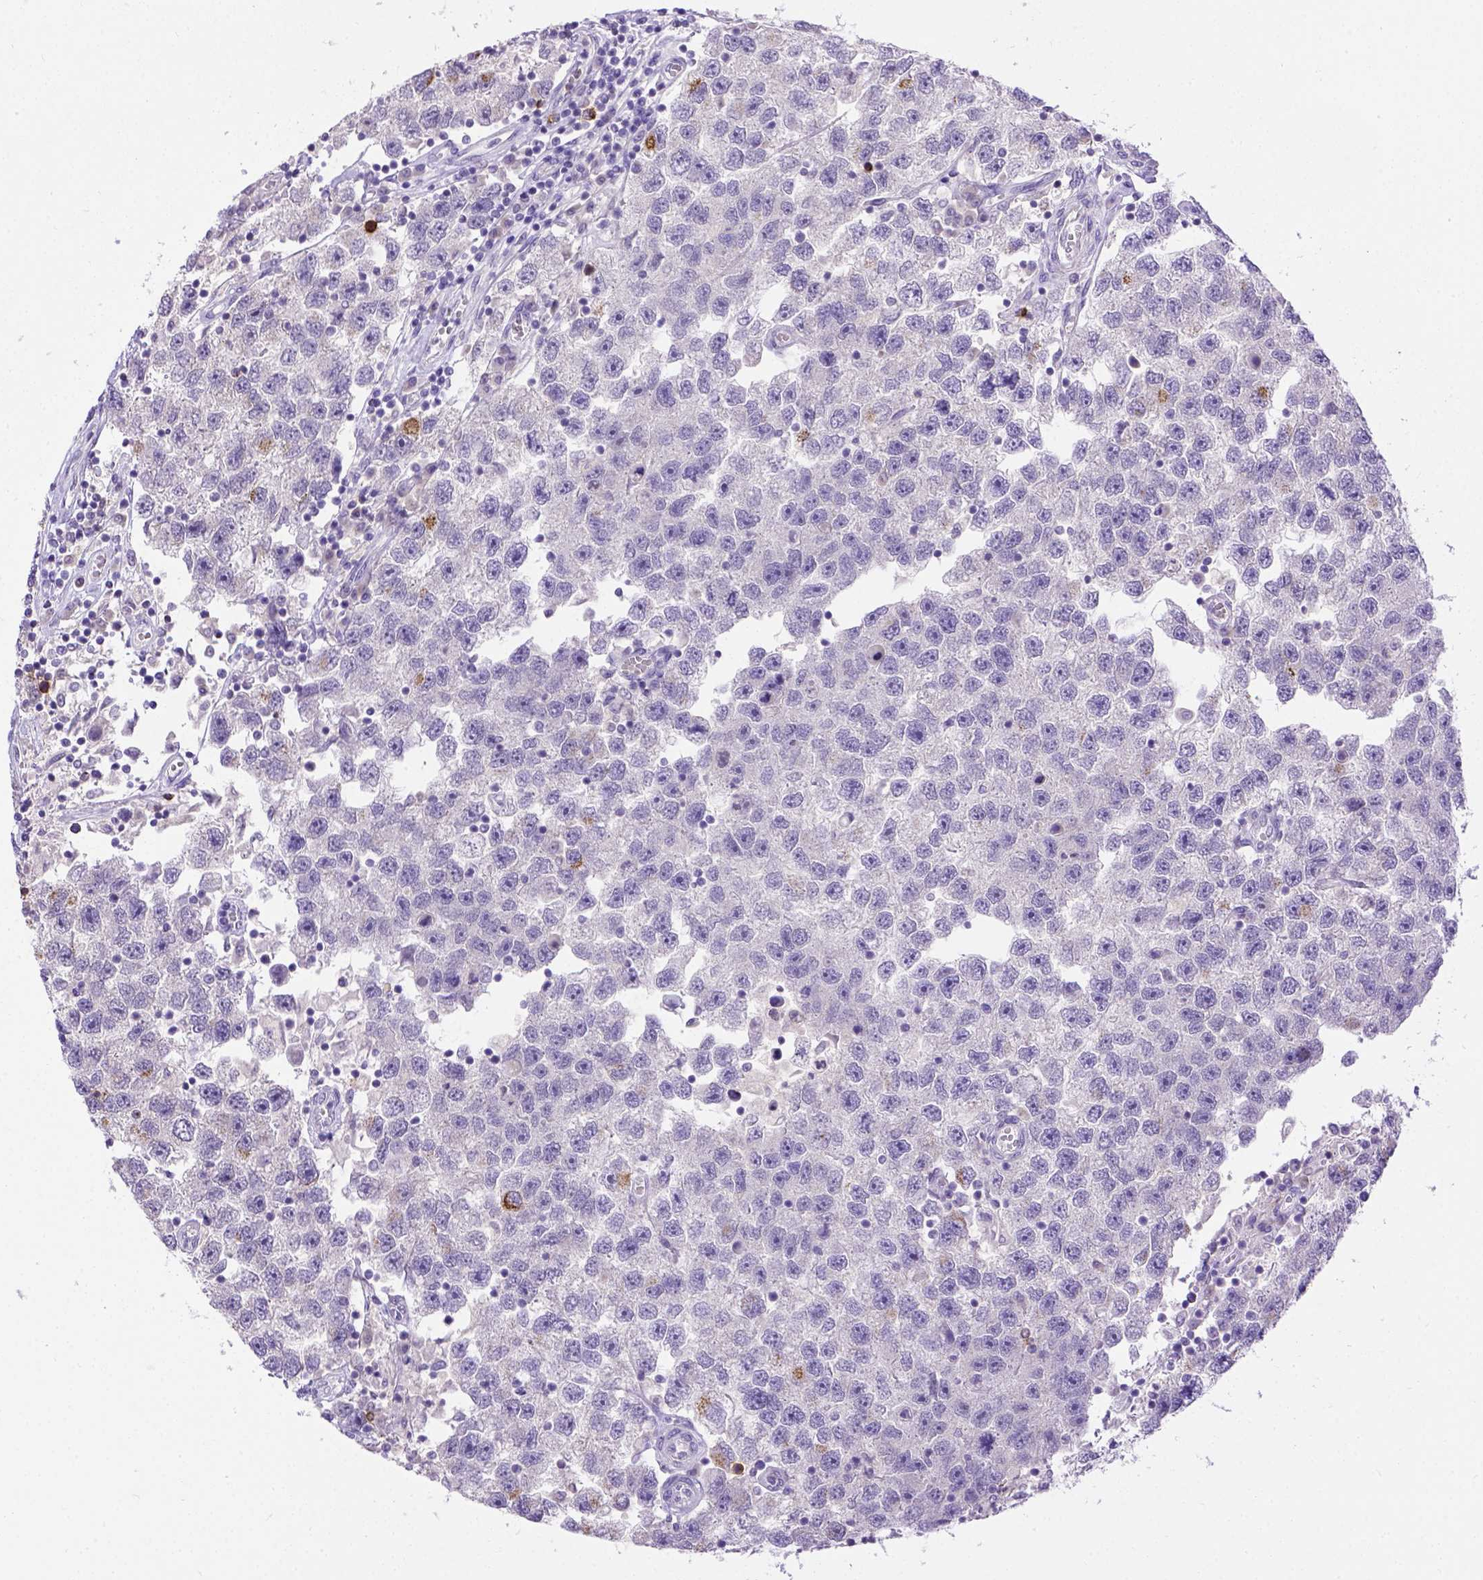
{"staining": {"intensity": "negative", "quantity": "none", "location": "none"}, "tissue": "testis cancer", "cell_type": "Tumor cells", "image_type": "cancer", "snomed": [{"axis": "morphology", "description": "Seminoma, NOS"}, {"axis": "topography", "description": "Testis"}], "caption": "The micrograph reveals no staining of tumor cells in testis cancer (seminoma). The staining was performed using DAB to visualize the protein expression in brown, while the nuclei were stained in blue with hematoxylin (Magnification: 20x).", "gene": "B3GAT1", "patient": {"sex": "male", "age": 26}}